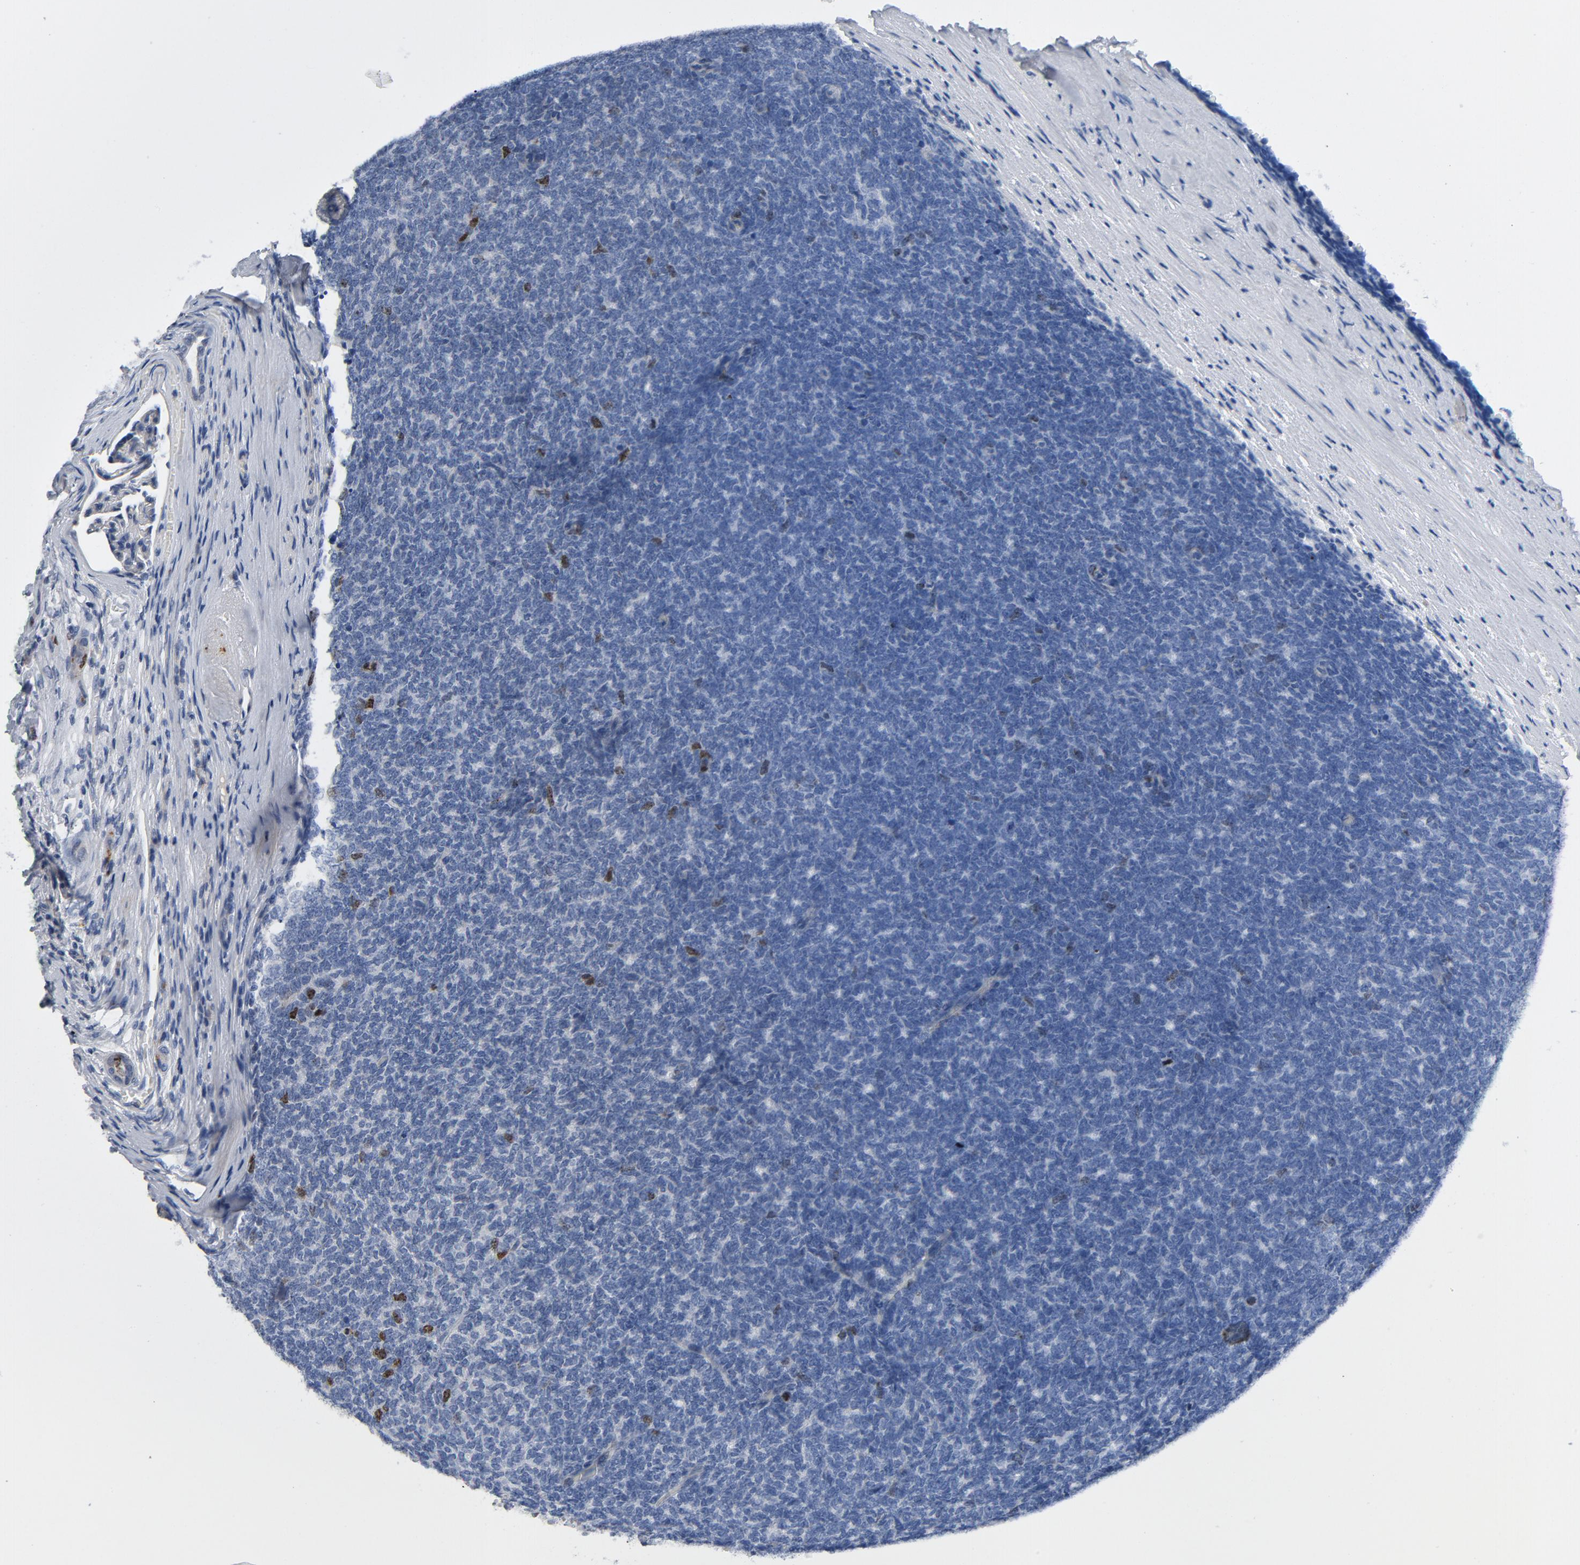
{"staining": {"intensity": "moderate", "quantity": "<25%", "location": "nuclear"}, "tissue": "renal cancer", "cell_type": "Tumor cells", "image_type": "cancer", "snomed": [{"axis": "morphology", "description": "Neoplasm, malignant, NOS"}, {"axis": "topography", "description": "Kidney"}], "caption": "Immunohistochemistry (IHC) of human renal cancer (neoplasm (malignant)) shows low levels of moderate nuclear staining in approximately <25% of tumor cells. The staining was performed using DAB (3,3'-diaminobenzidine), with brown indicating positive protein expression. Nuclei are stained blue with hematoxylin.", "gene": "BIRC5", "patient": {"sex": "male", "age": 28}}